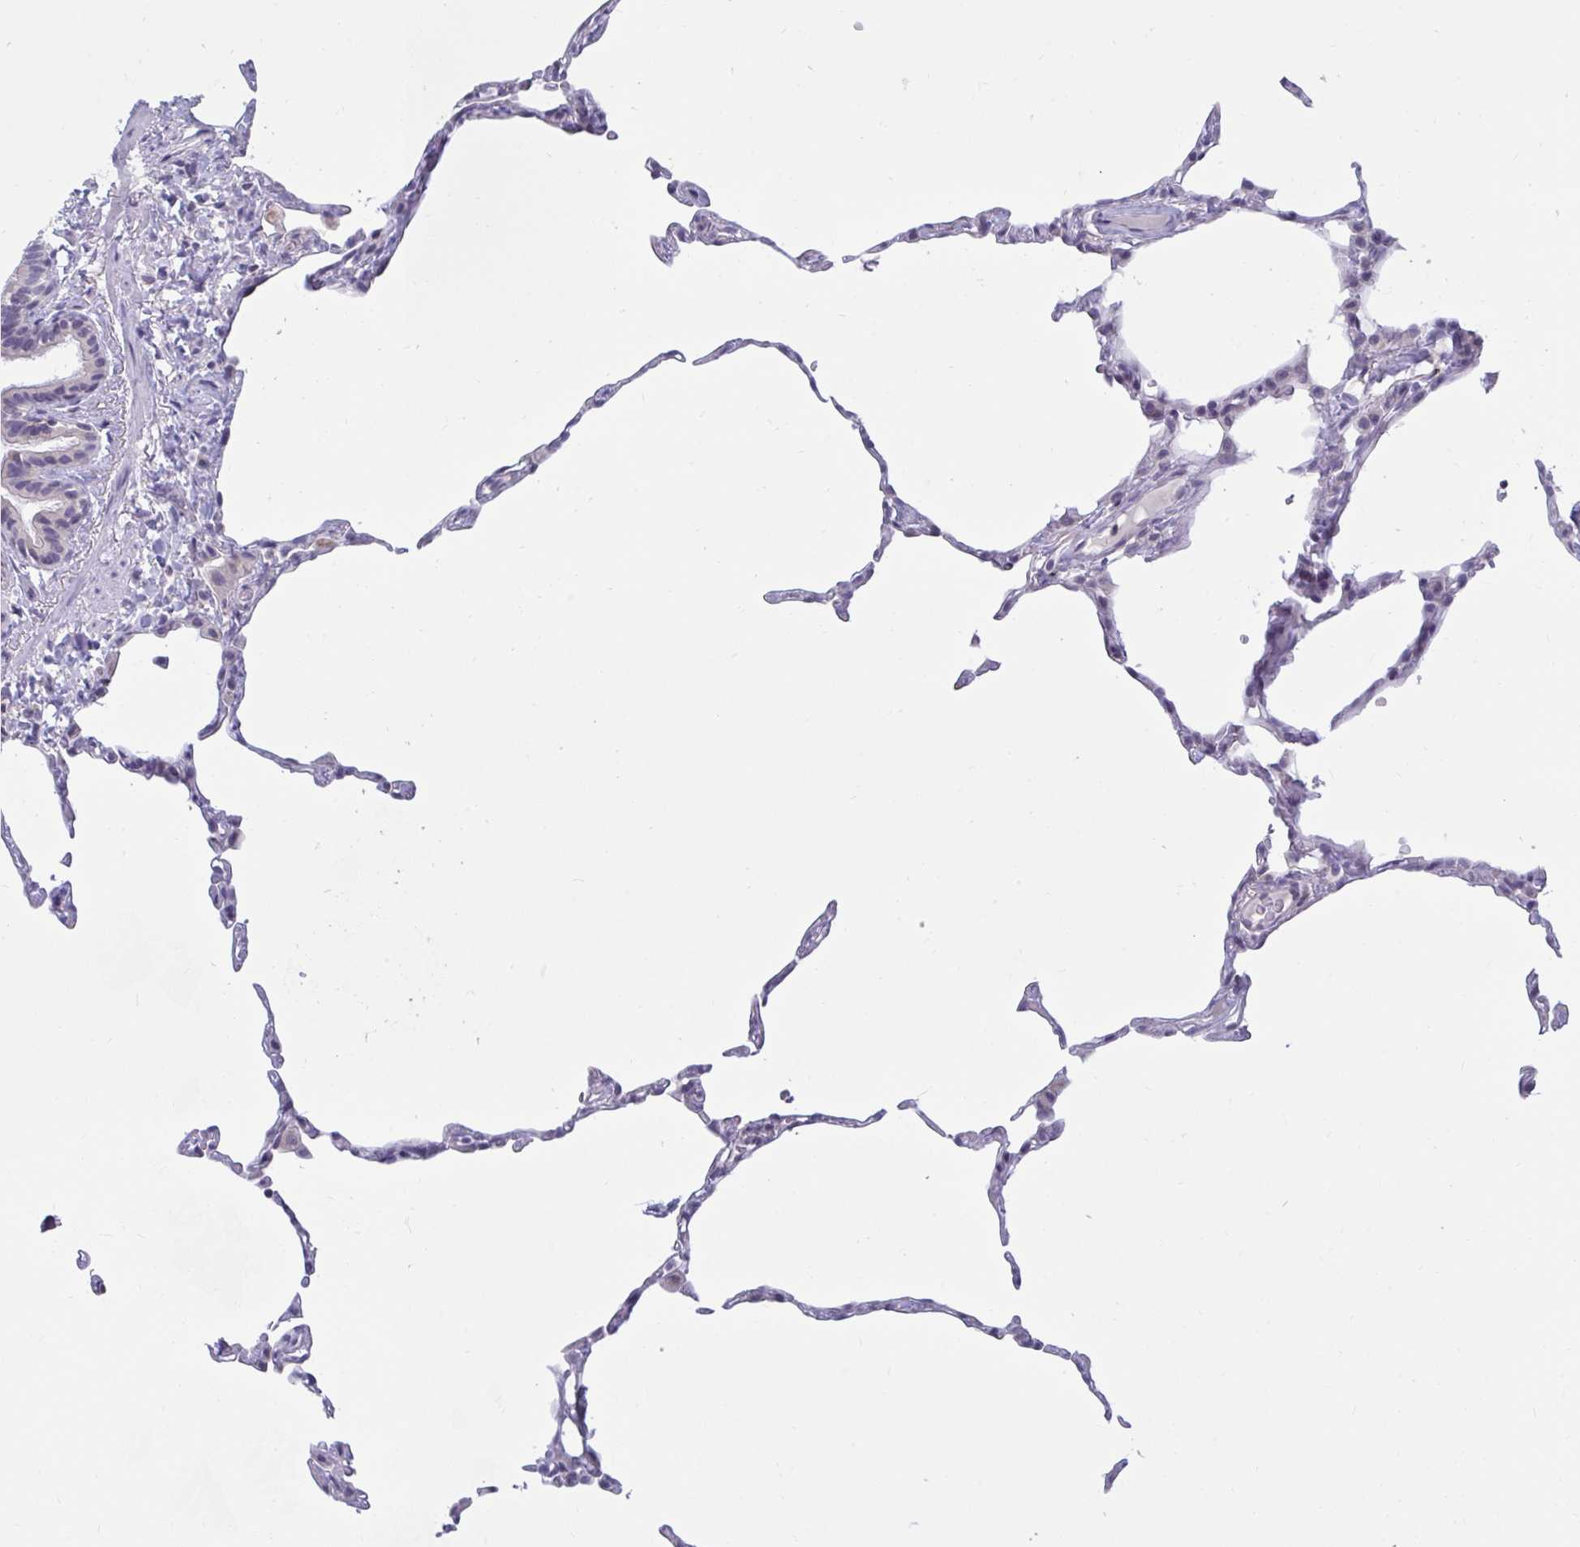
{"staining": {"intensity": "negative", "quantity": "none", "location": "none"}, "tissue": "lung", "cell_type": "Alveolar cells", "image_type": "normal", "snomed": [{"axis": "morphology", "description": "Normal tissue, NOS"}, {"axis": "topography", "description": "Lung"}], "caption": "A high-resolution histopathology image shows IHC staining of normal lung, which demonstrates no significant positivity in alveolar cells.", "gene": "ARPP19", "patient": {"sex": "female", "age": 57}}